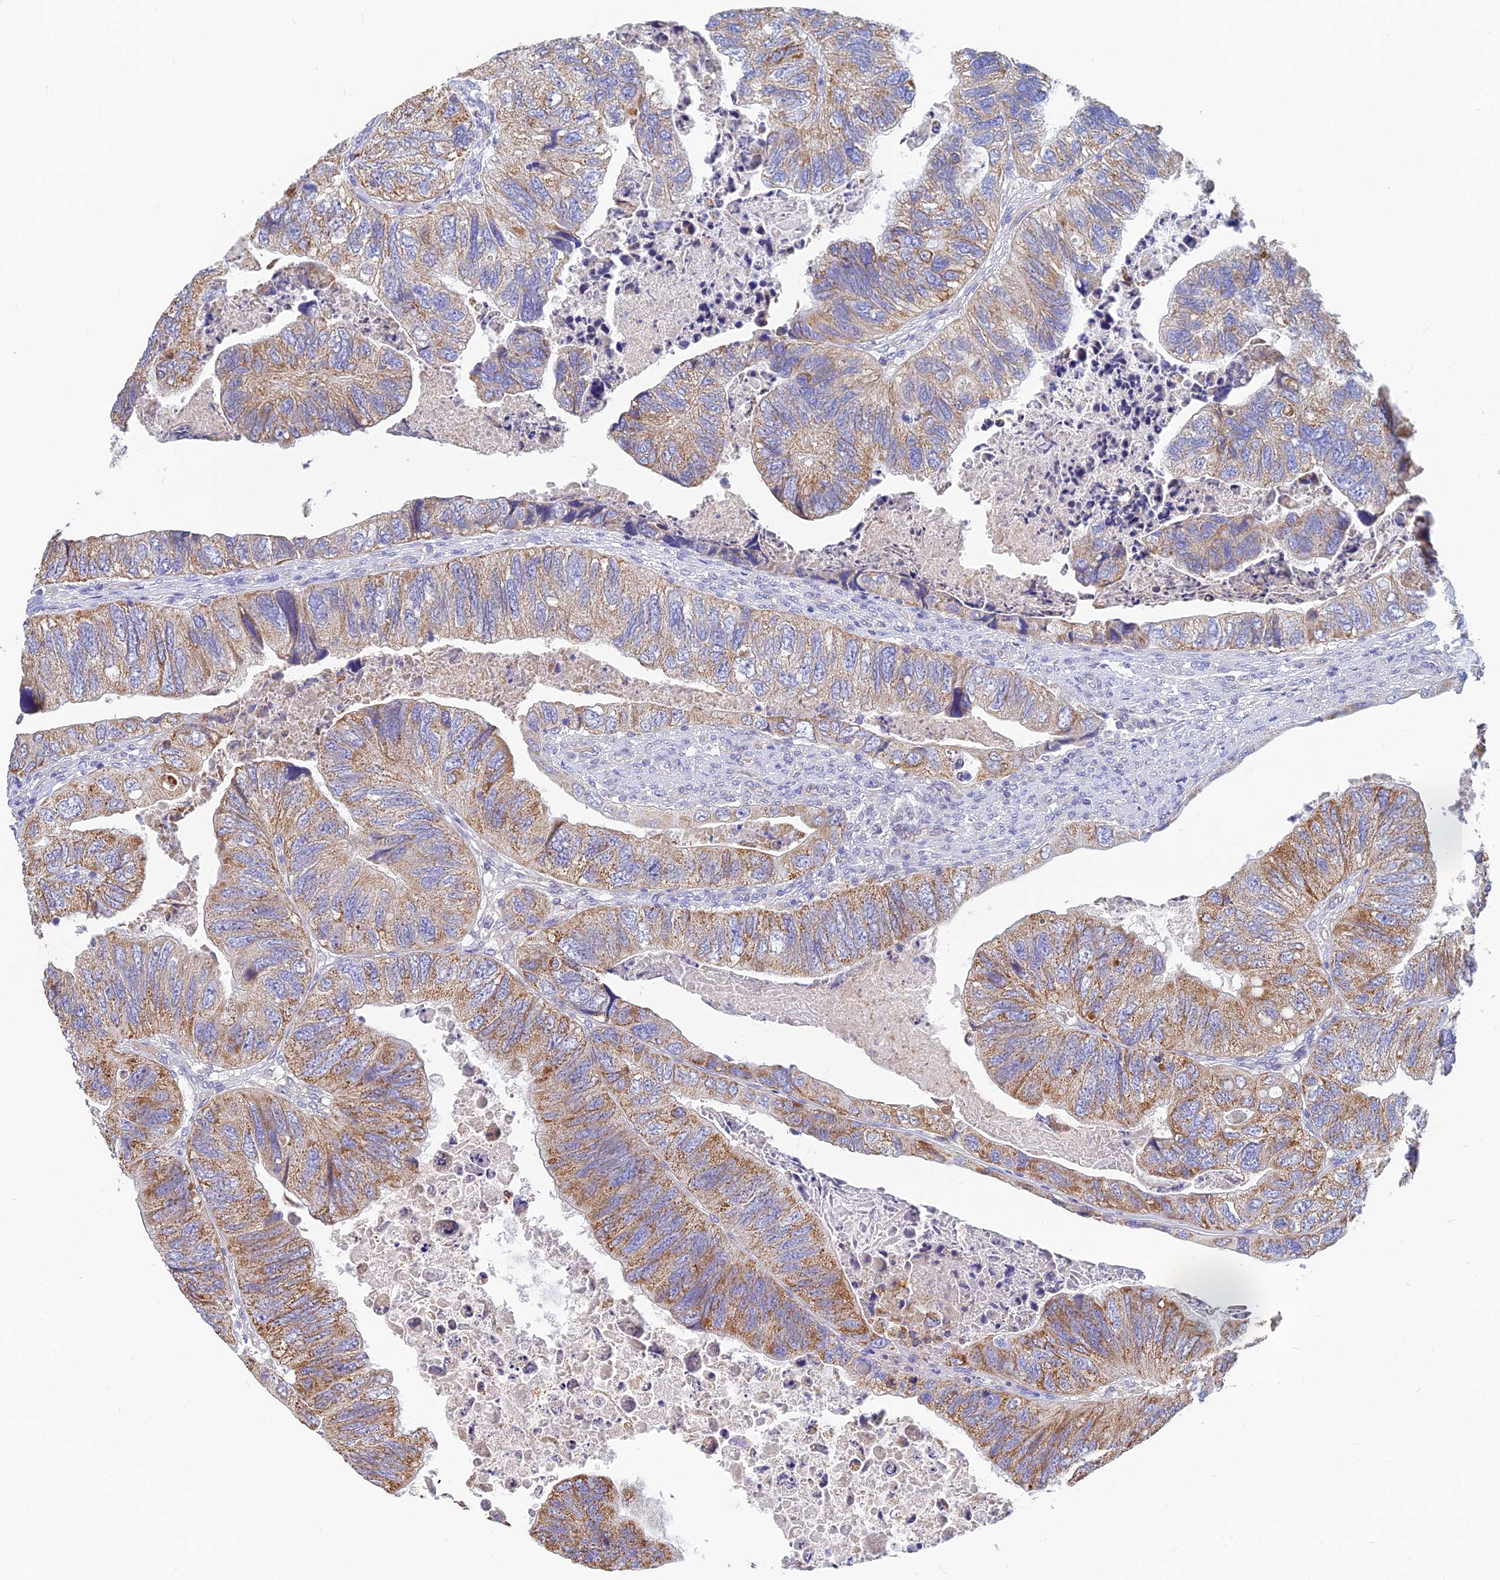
{"staining": {"intensity": "moderate", "quantity": ">75%", "location": "cytoplasmic/membranous"}, "tissue": "colorectal cancer", "cell_type": "Tumor cells", "image_type": "cancer", "snomed": [{"axis": "morphology", "description": "Adenocarcinoma, NOS"}, {"axis": "topography", "description": "Rectum"}], "caption": "Protein expression by immunohistochemistry (IHC) shows moderate cytoplasmic/membranous expression in about >75% of tumor cells in adenocarcinoma (colorectal). Nuclei are stained in blue.", "gene": "CACNA1B", "patient": {"sex": "male", "age": 63}}